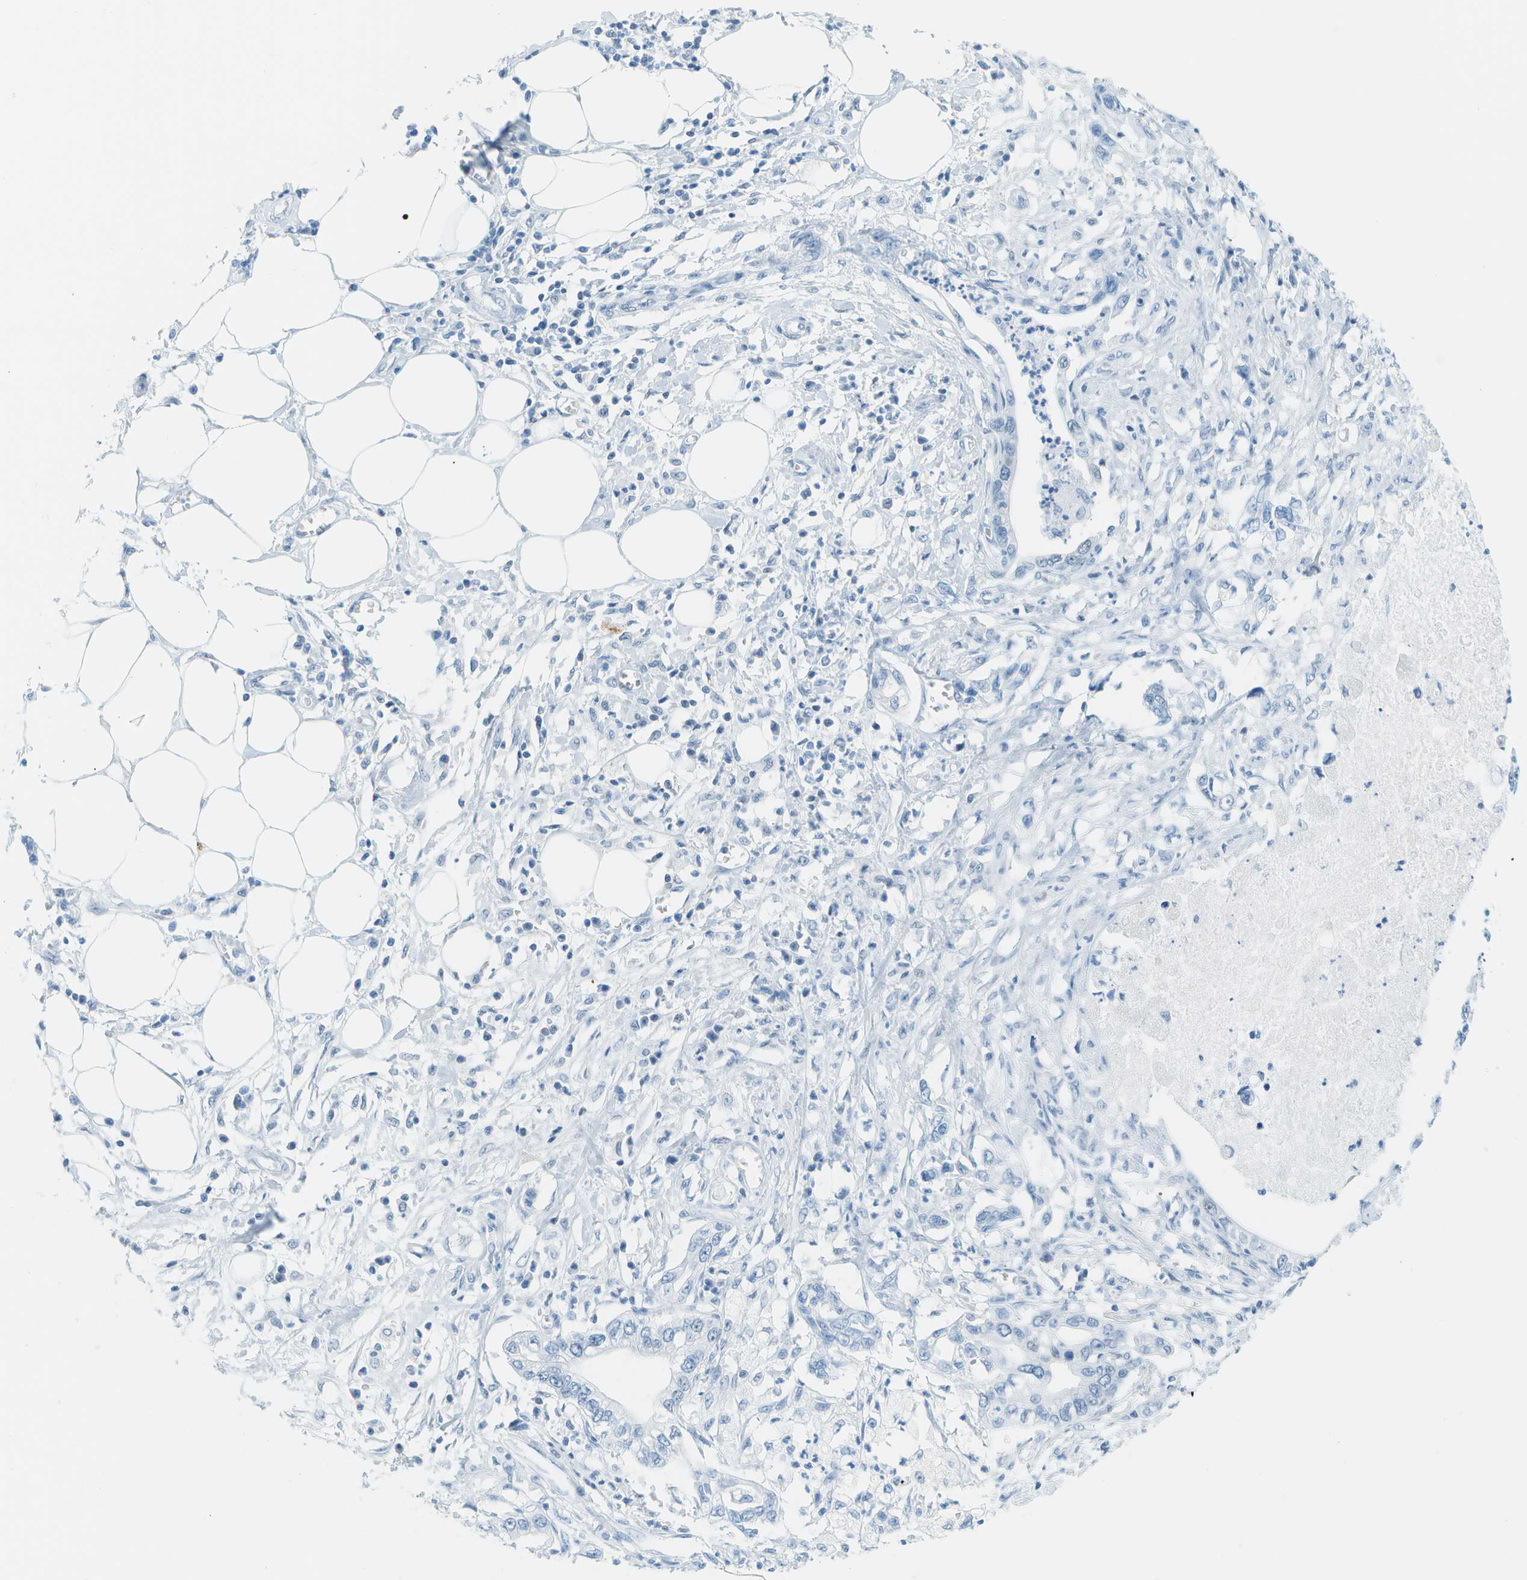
{"staining": {"intensity": "negative", "quantity": "none", "location": "none"}, "tissue": "pancreatic cancer", "cell_type": "Tumor cells", "image_type": "cancer", "snomed": [{"axis": "morphology", "description": "Adenocarcinoma, NOS"}, {"axis": "topography", "description": "Pancreas"}], "caption": "The micrograph displays no staining of tumor cells in pancreatic cancer (adenocarcinoma).", "gene": "NEK11", "patient": {"sex": "male", "age": 56}}